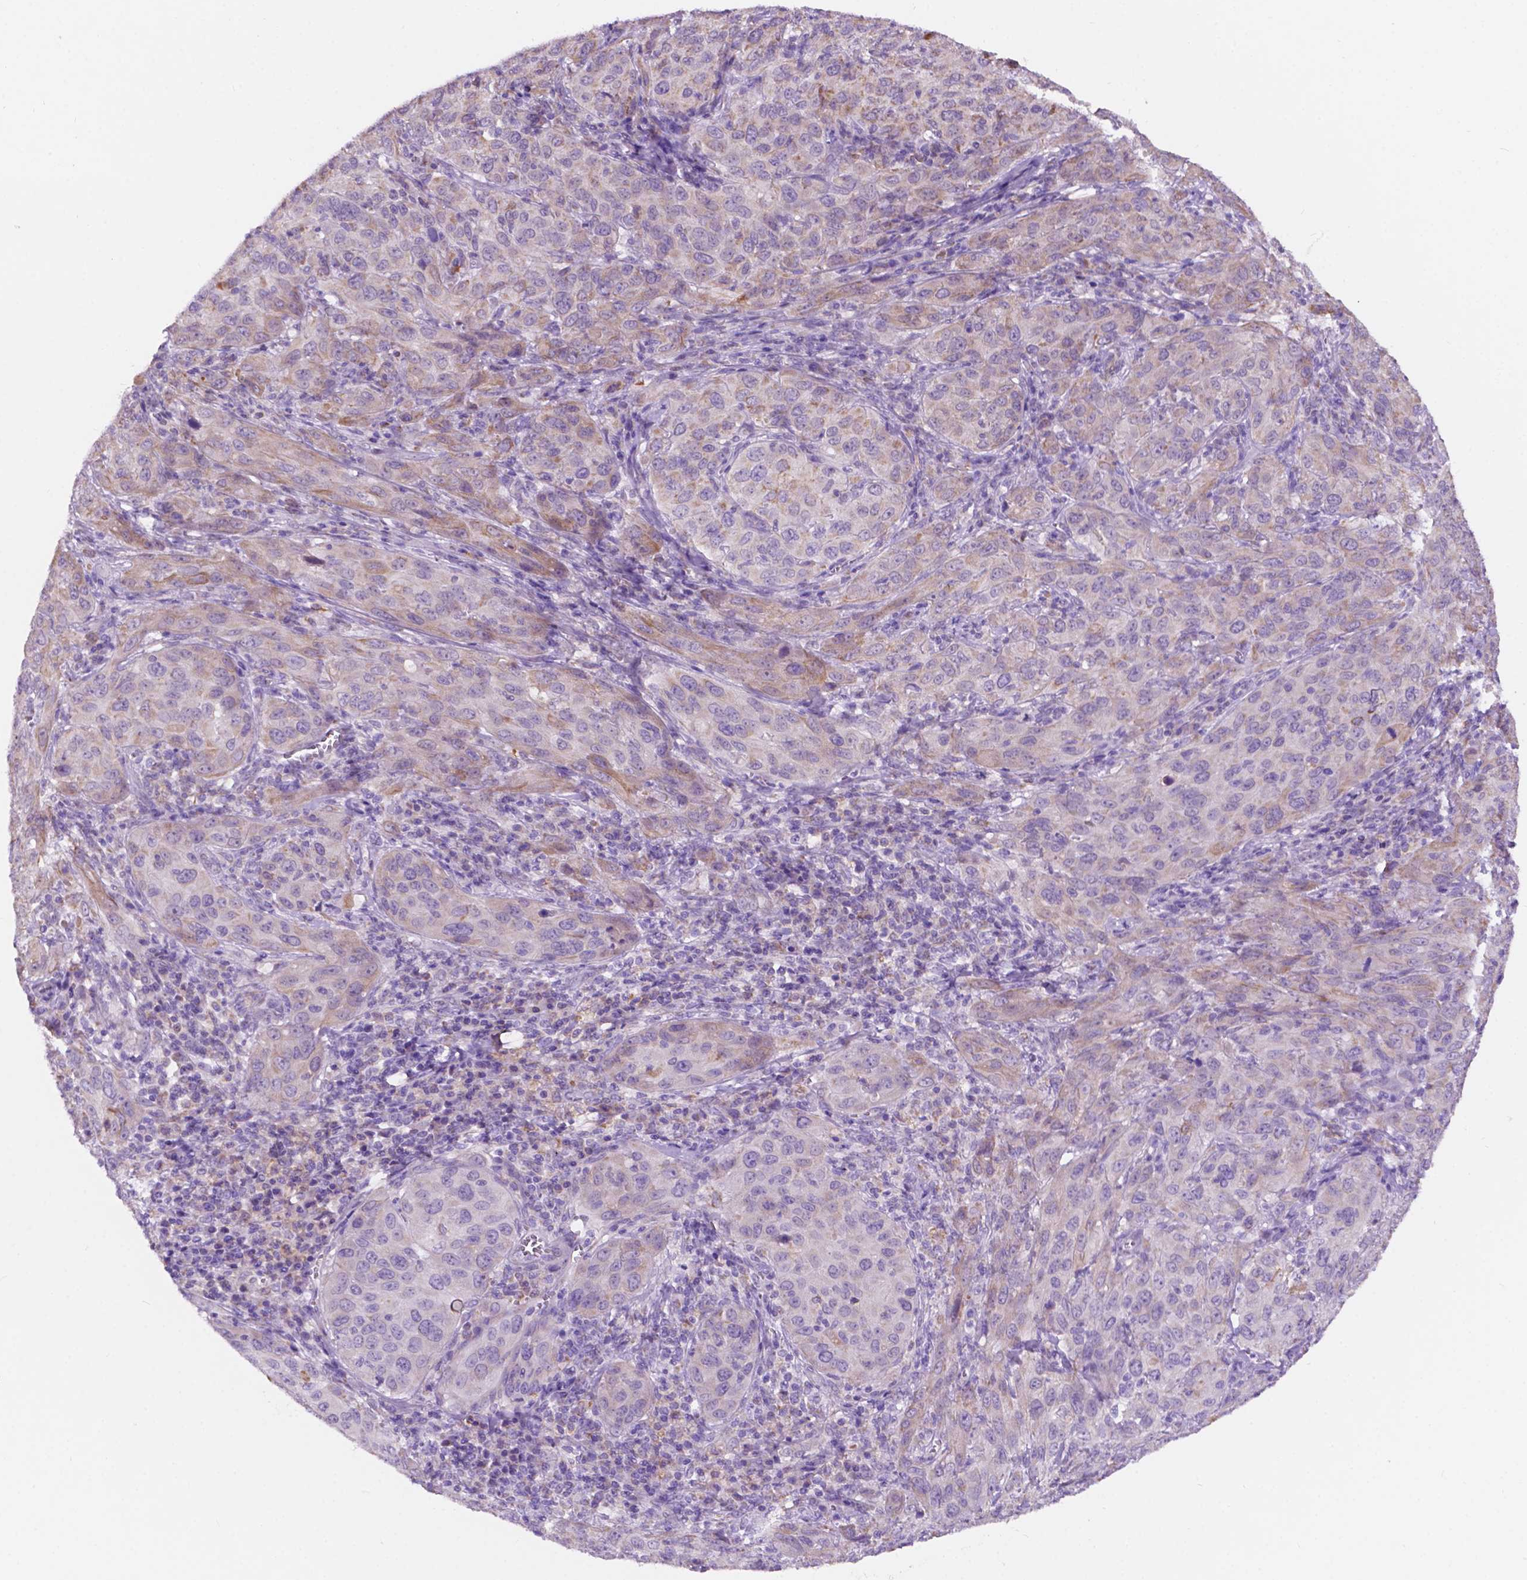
{"staining": {"intensity": "weak", "quantity": "<25%", "location": "cytoplasmic/membranous"}, "tissue": "cervical cancer", "cell_type": "Tumor cells", "image_type": "cancer", "snomed": [{"axis": "morphology", "description": "Normal tissue, NOS"}, {"axis": "morphology", "description": "Squamous cell carcinoma, NOS"}, {"axis": "topography", "description": "Cervix"}], "caption": "Immunohistochemical staining of cervical cancer reveals no significant staining in tumor cells. (Stains: DAB IHC with hematoxylin counter stain, Microscopy: brightfield microscopy at high magnification).", "gene": "TRPV5", "patient": {"sex": "female", "age": 51}}